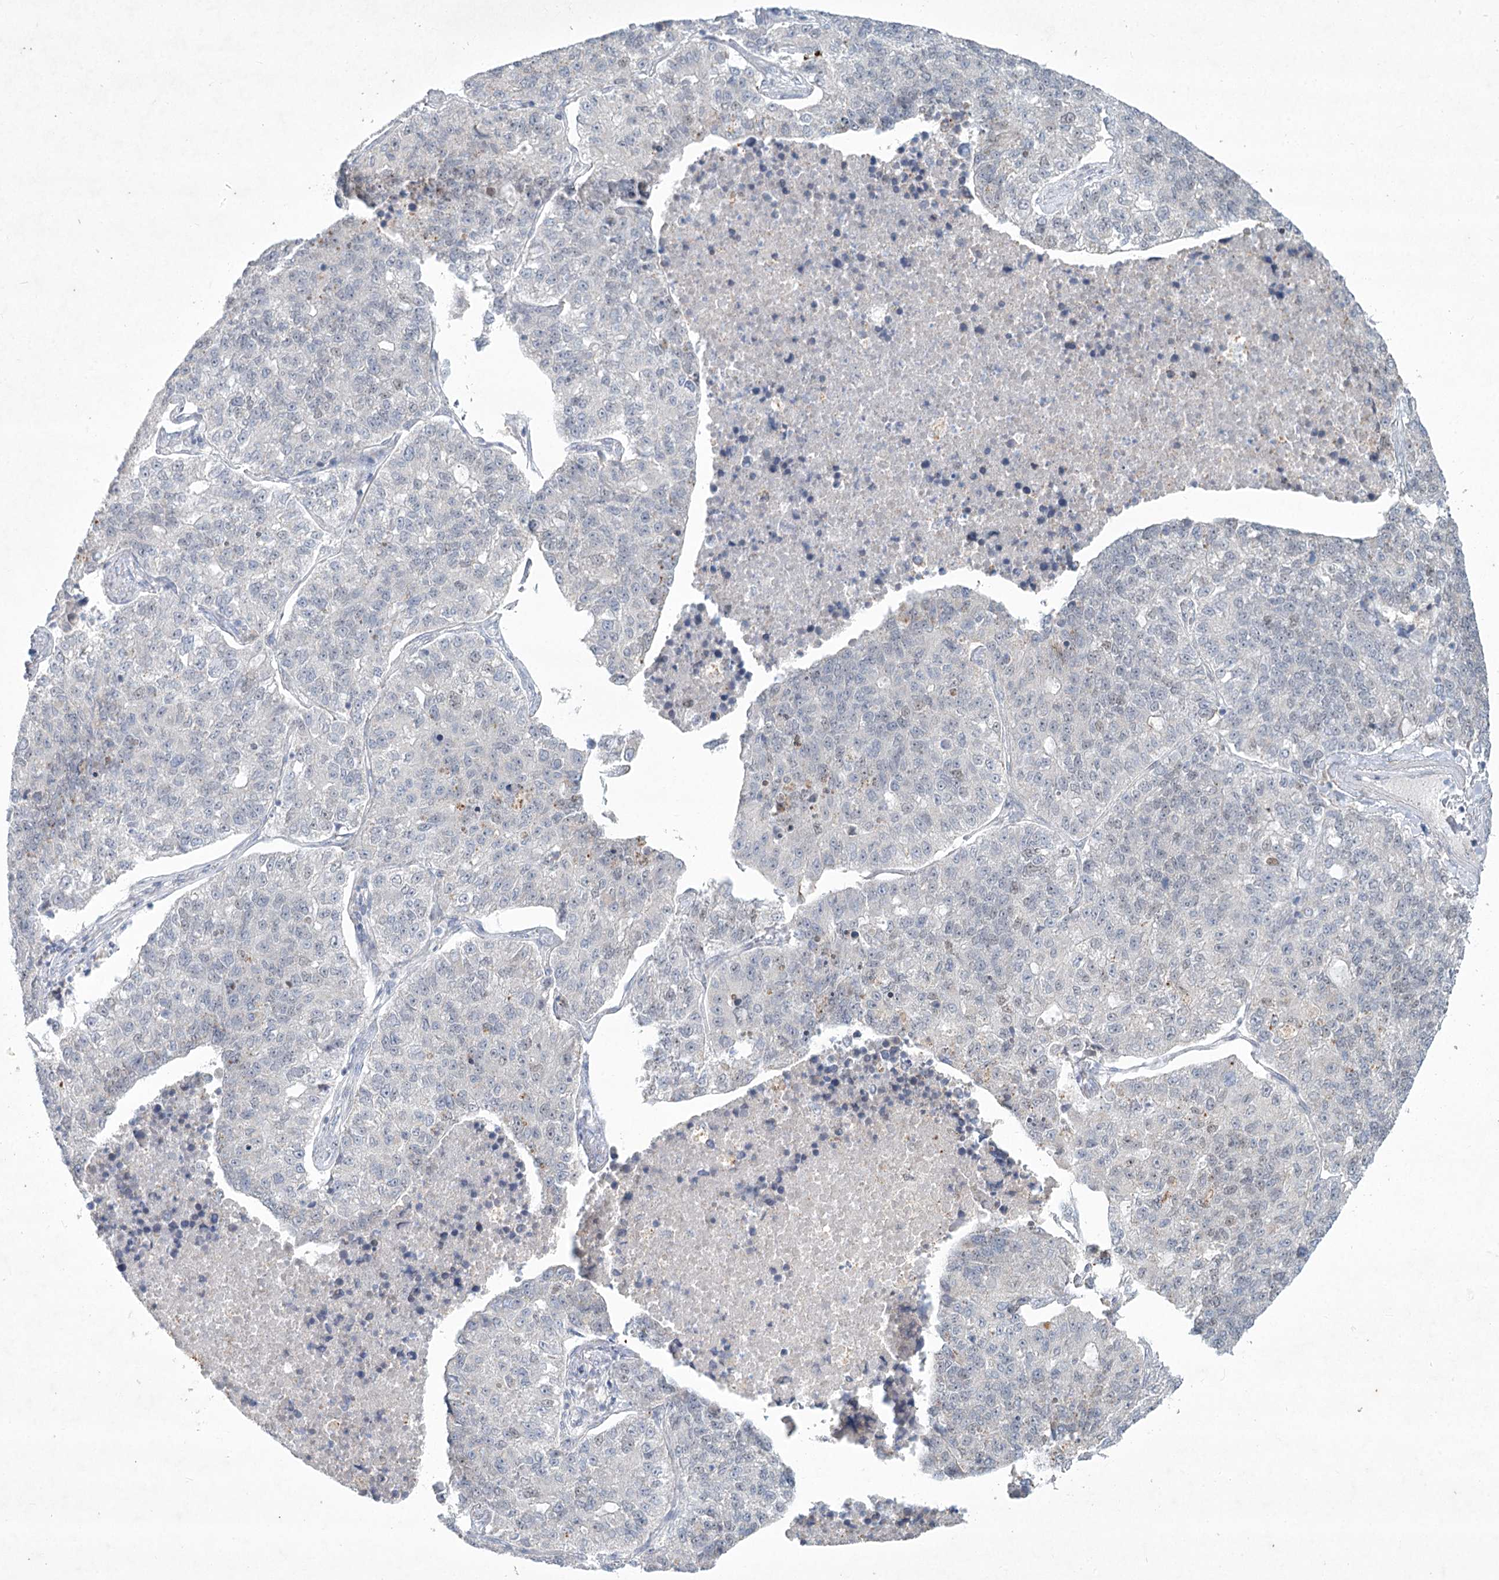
{"staining": {"intensity": "negative", "quantity": "none", "location": "none"}, "tissue": "lung cancer", "cell_type": "Tumor cells", "image_type": "cancer", "snomed": [{"axis": "morphology", "description": "Adenocarcinoma, NOS"}, {"axis": "topography", "description": "Lung"}], "caption": "The histopathology image demonstrates no staining of tumor cells in lung cancer (adenocarcinoma). The staining was performed using DAB (3,3'-diaminobenzidine) to visualize the protein expression in brown, while the nuclei were stained in blue with hematoxylin (Magnification: 20x).", "gene": "ABITRAM", "patient": {"sex": "male", "age": 49}}